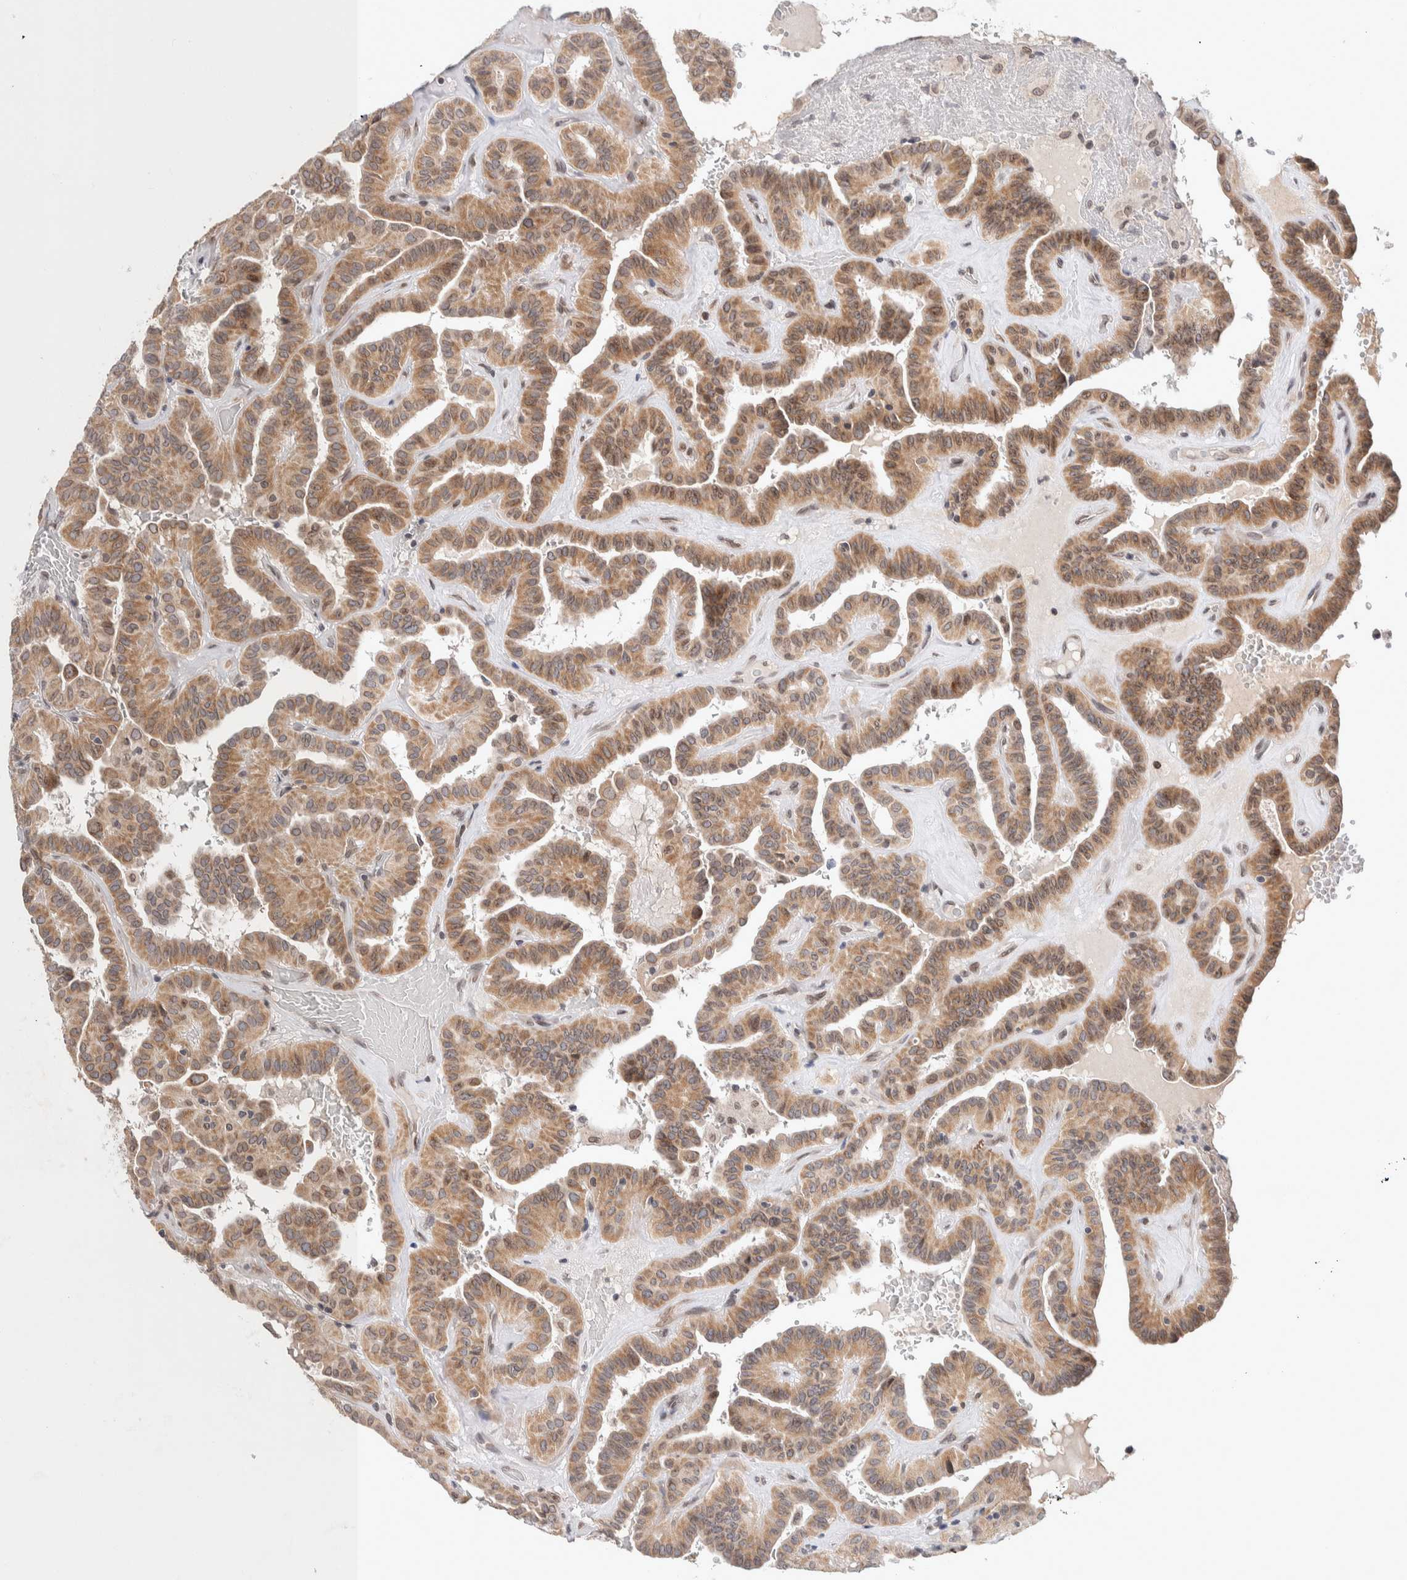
{"staining": {"intensity": "moderate", "quantity": ">75%", "location": "cytoplasmic/membranous"}, "tissue": "thyroid cancer", "cell_type": "Tumor cells", "image_type": "cancer", "snomed": [{"axis": "morphology", "description": "Papillary adenocarcinoma, NOS"}, {"axis": "topography", "description": "Thyroid gland"}], "caption": "A high-resolution histopathology image shows immunohistochemistry (IHC) staining of thyroid cancer (papillary adenocarcinoma), which displays moderate cytoplasmic/membranous staining in about >75% of tumor cells.", "gene": "CRAT", "patient": {"sex": "male", "age": 77}}